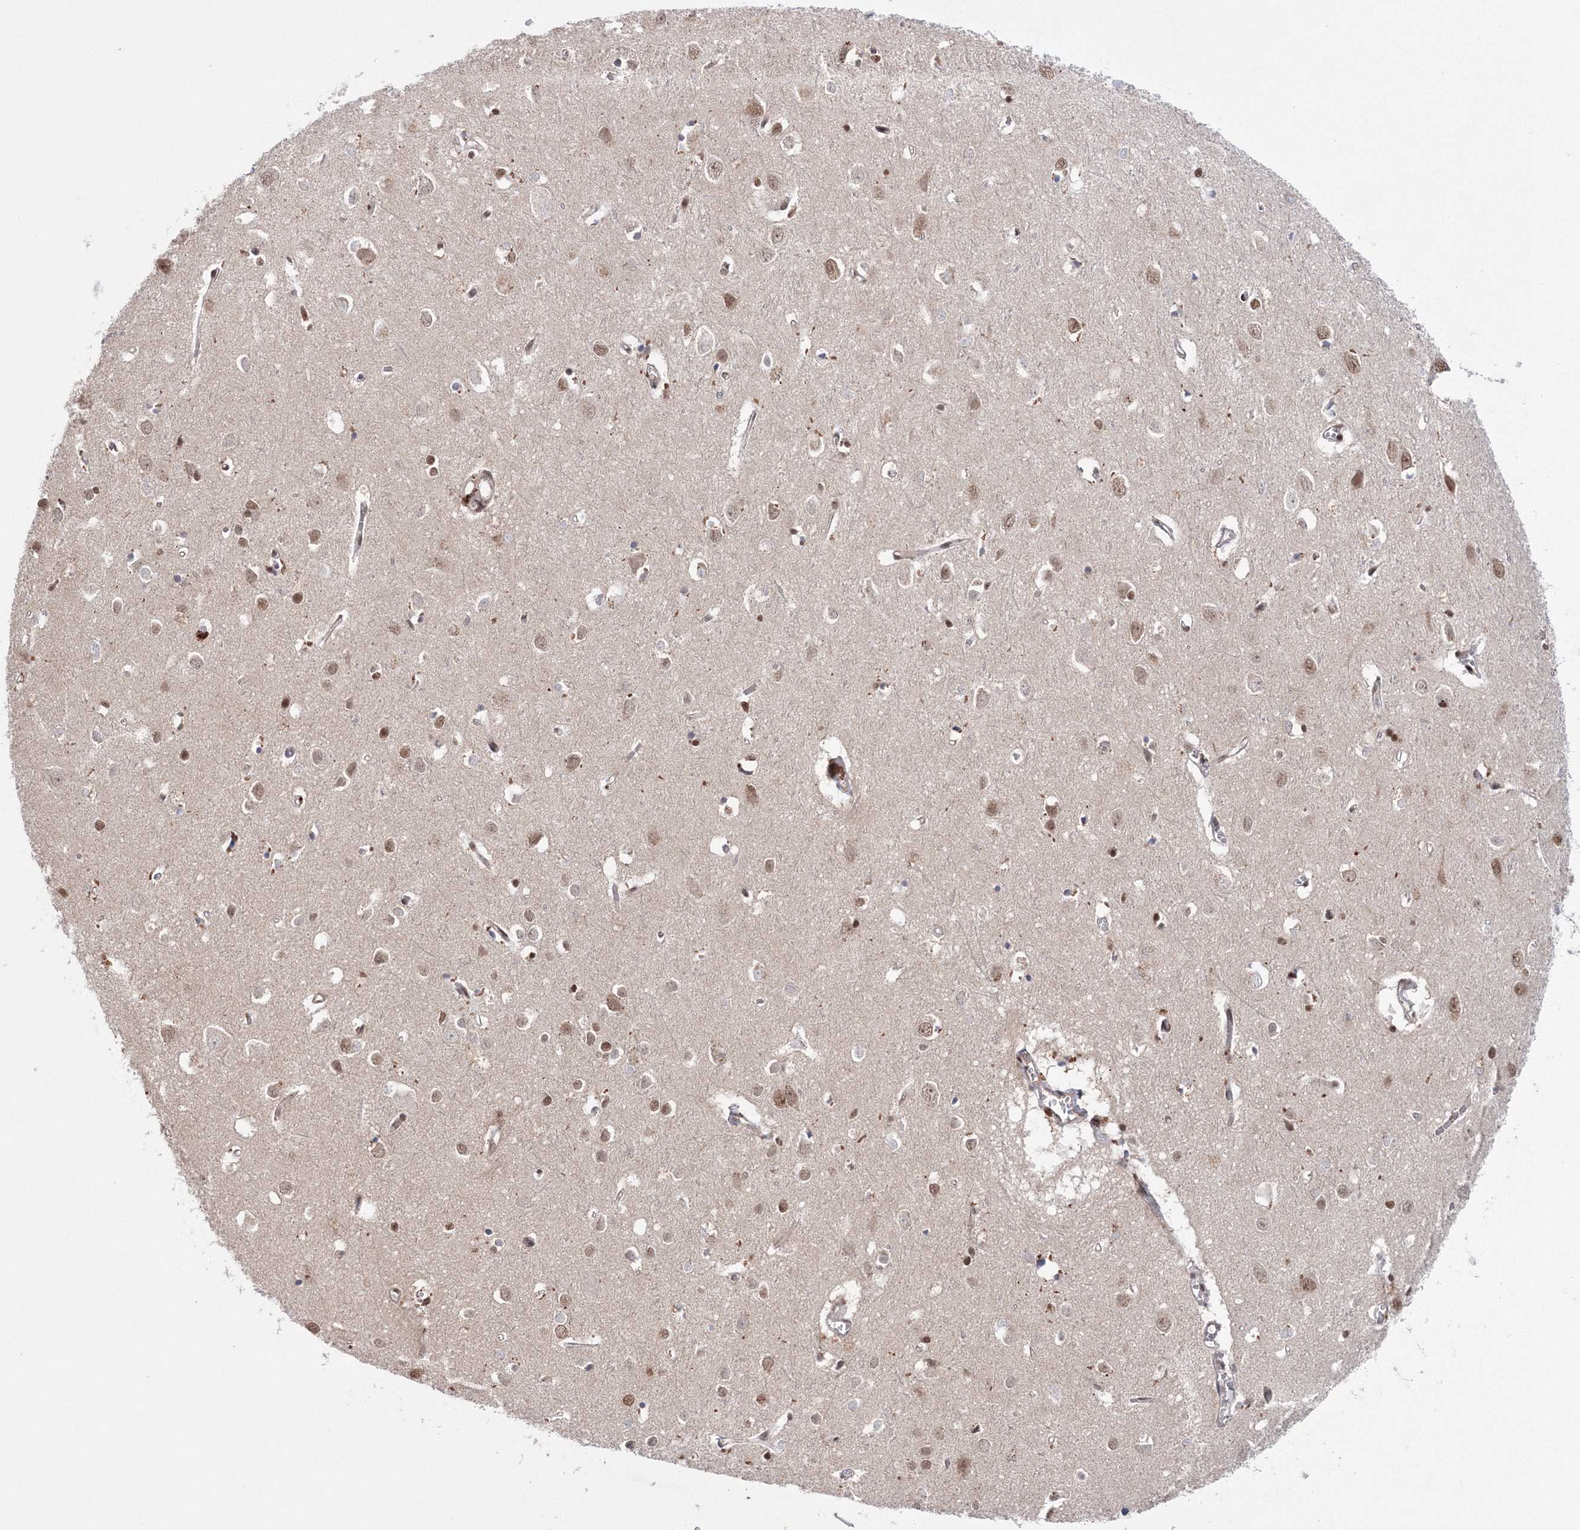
{"staining": {"intensity": "moderate", "quantity": ">75%", "location": "cytoplasmic/membranous,nuclear"}, "tissue": "cerebral cortex", "cell_type": "Endothelial cells", "image_type": "normal", "snomed": [{"axis": "morphology", "description": "Normal tissue, NOS"}, {"axis": "topography", "description": "Cerebral cortex"}], "caption": "An IHC histopathology image of normal tissue is shown. Protein staining in brown shows moderate cytoplasmic/membranous,nuclear positivity in cerebral cortex within endothelial cells.", "gene": "NOA1", "patient": {"sex": "female", "age": 64}}